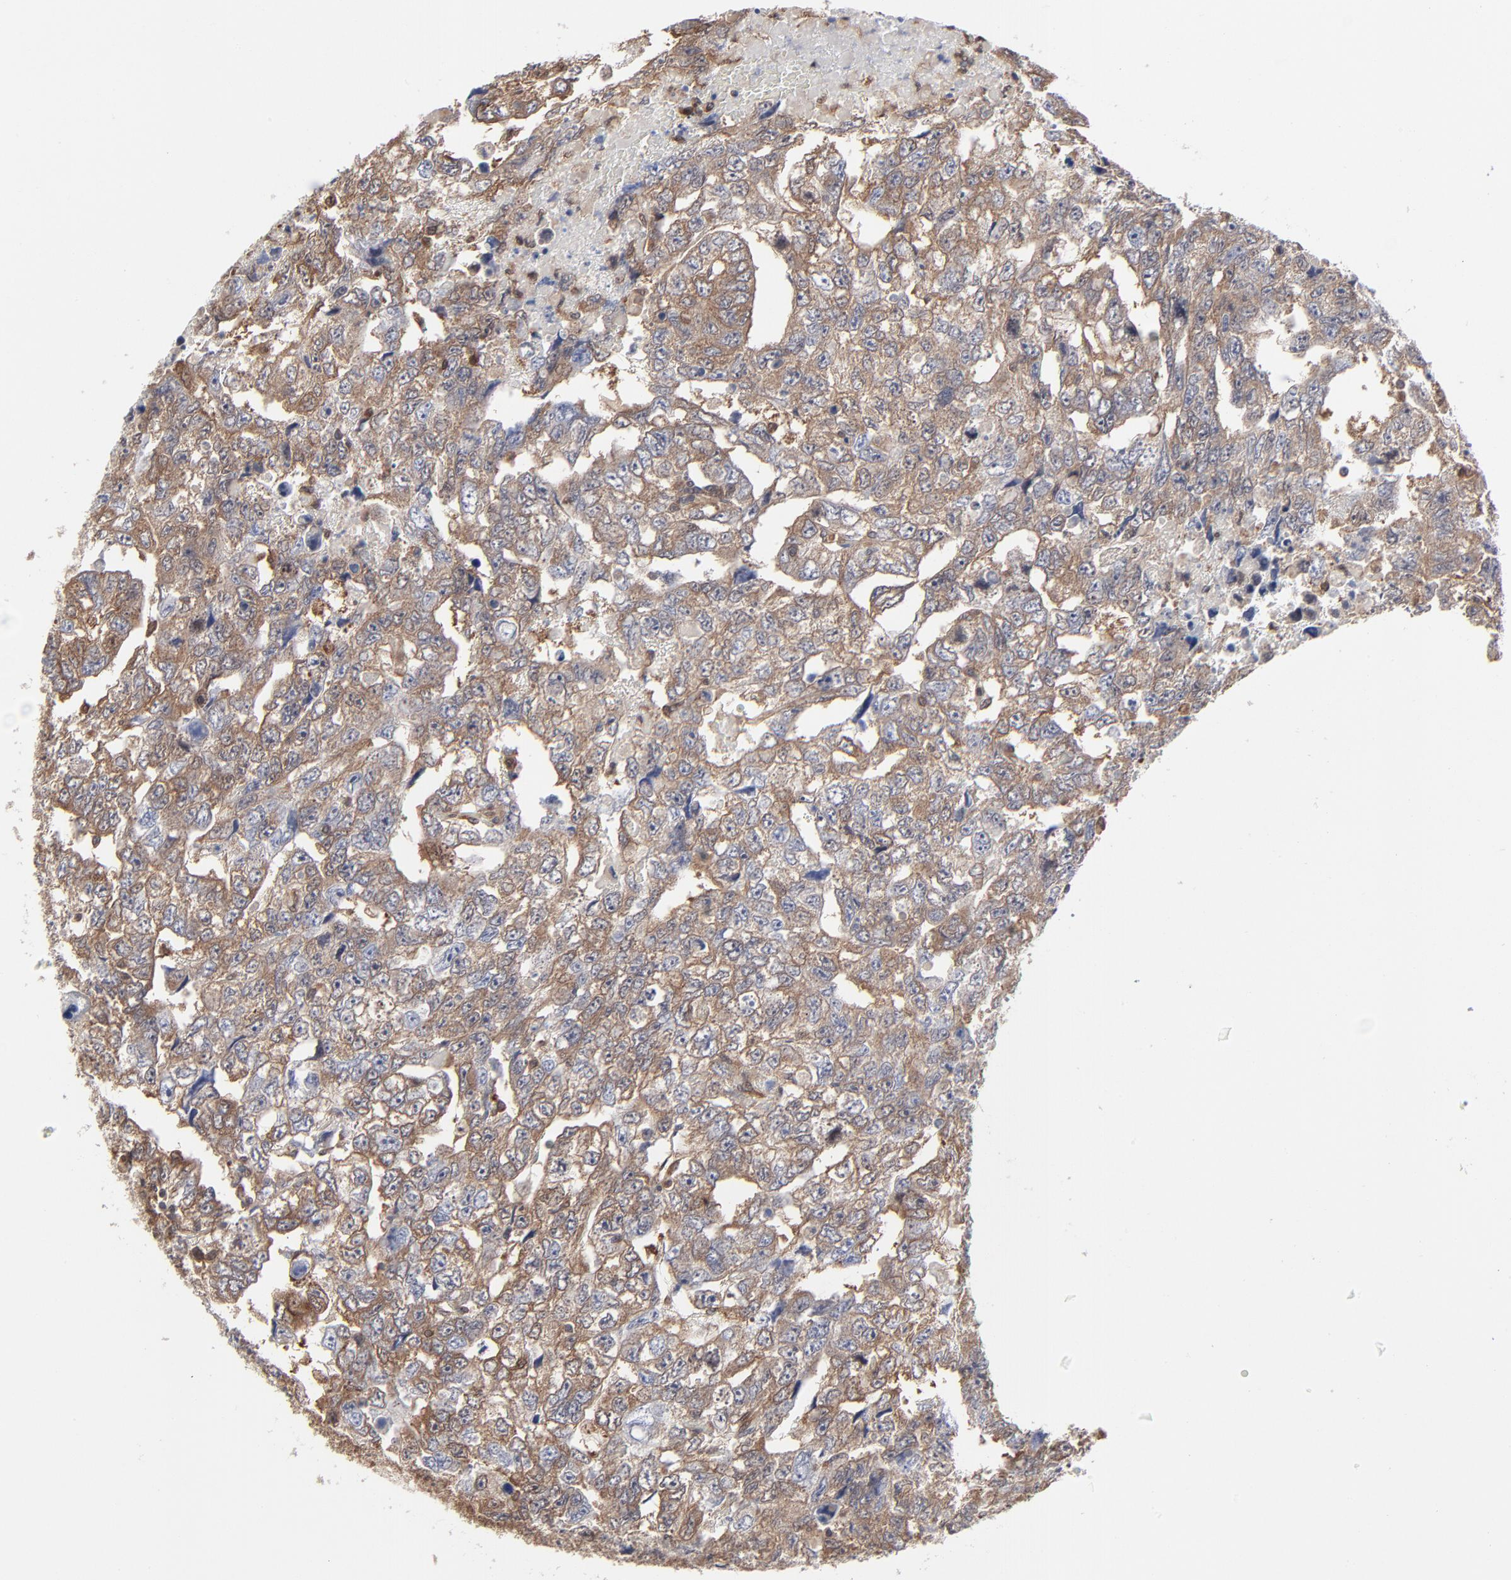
{"staining": {"intensity": "moderate", "quantity": ">75%", "location": "cytoplasmic/membranous"}, "tissue": "testis cancer", "cell_type": "Tumor cells", "image_type": "cancer", "snomed": [{"axis": "morphology", "description": "Carcinoma, Embryonal, NOS"}, {"axis": "topography", "description": "Testis"}], "caption": "This histopathology image reveals immunohistochemistry staining of human testis cancer (embryonal carcinoma), with medium moderate cytoplasmic/membranous positivity in about >75% of tumor cells.", "gene": "MAP2K1", "patient": {"sex": "male", "age": 36}}